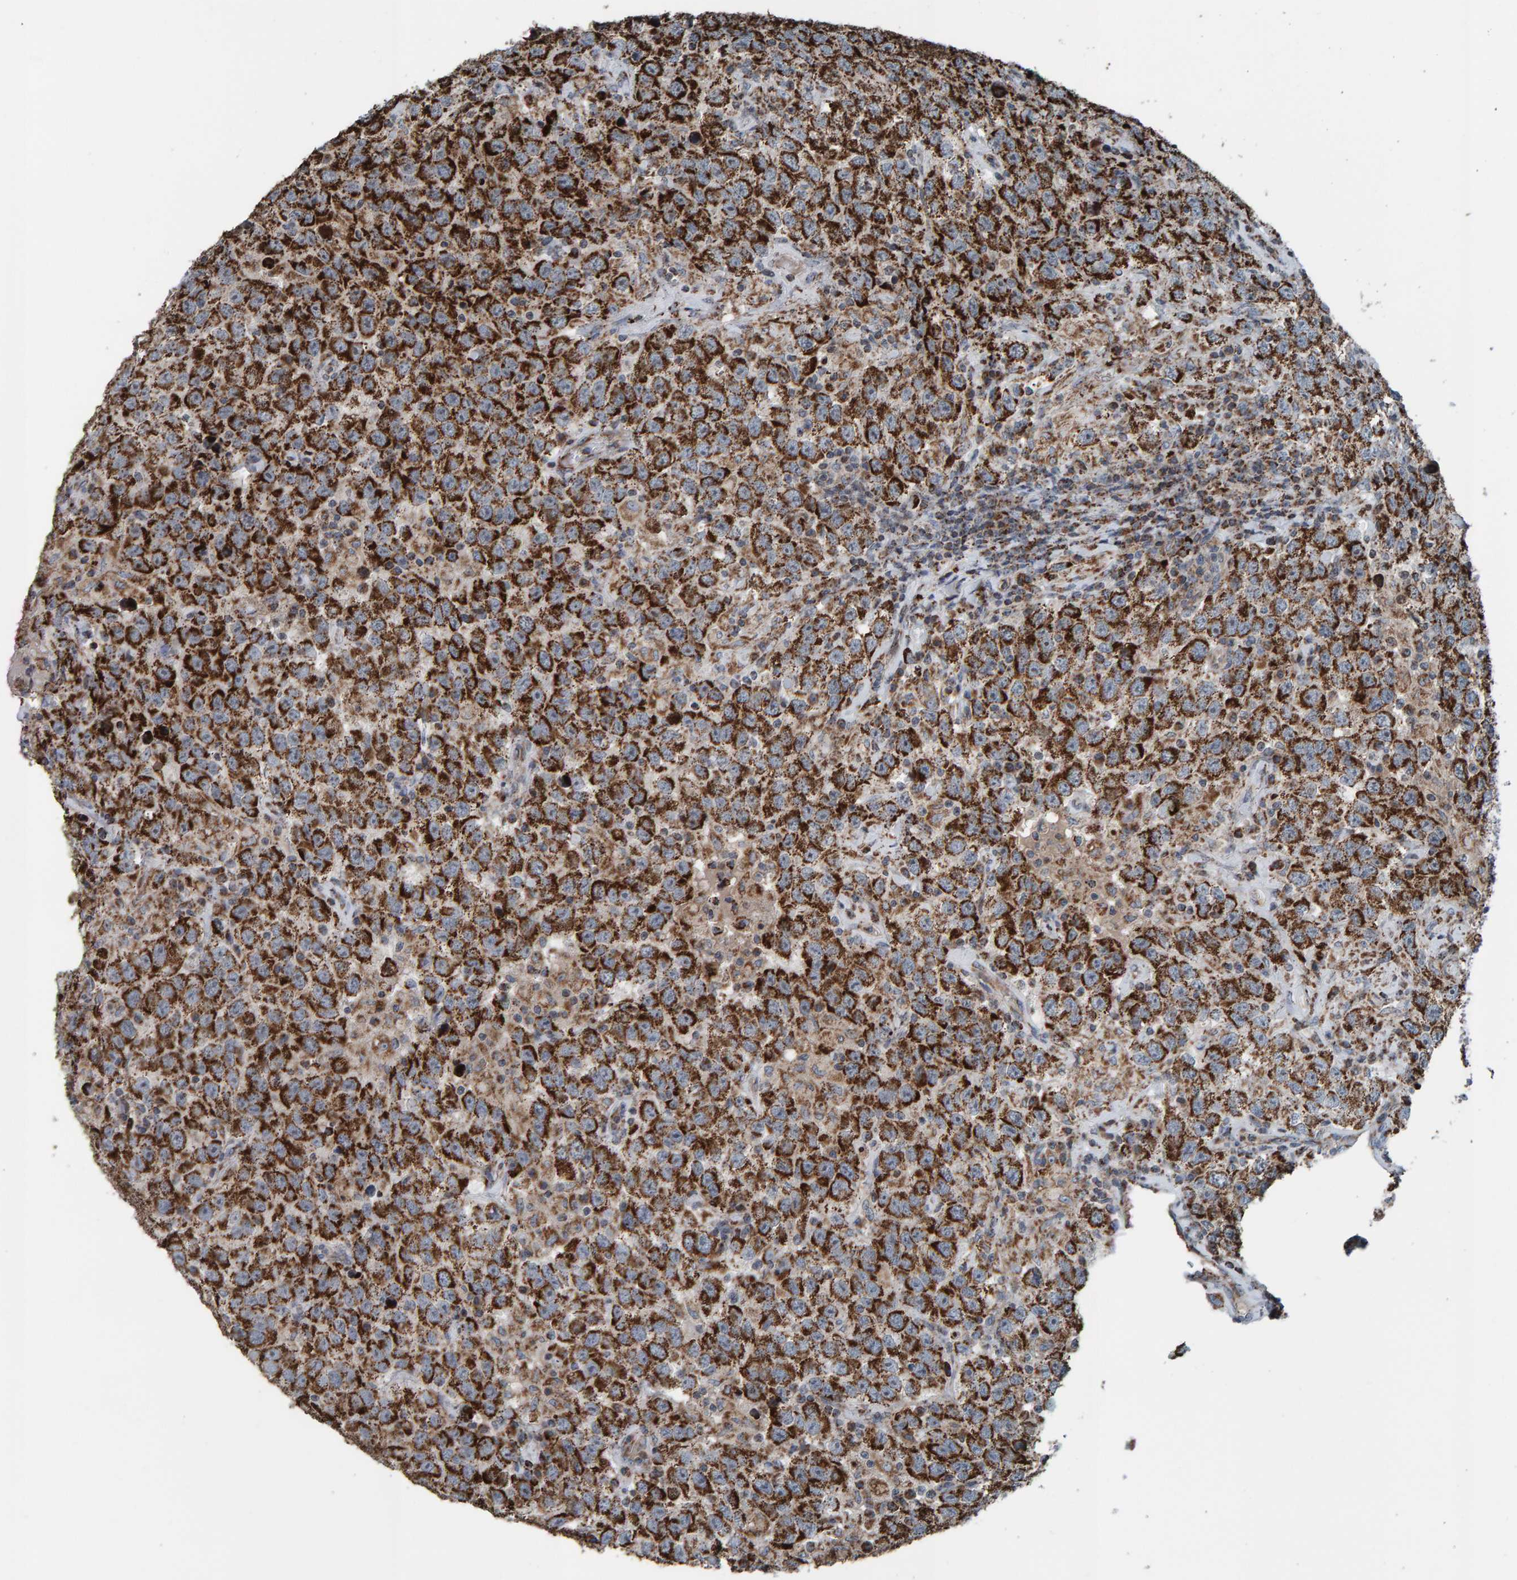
{"staining": {"intensity": "strong", "quantity": ">75%", "location": "cytoplasmic/membranous"}, "tissue": "testis cancer", "cell_type": "Tumor cells", "image_type": "cancer", "snomed": [{"axis": "morphology", "description": "Seminoma, NOS"}, {"axis": "topography", "description": "Testis"}], "caption": "DAB (3,3'-diaminobenzidine) immunohistochemical staining of seminoma (testis) demonstrates strong cytoplasmic/membranous protein staining in approximately >75% of tumor cells.", "gene": "ZNF48", "patient": {"sex": "male", "age": 41}}